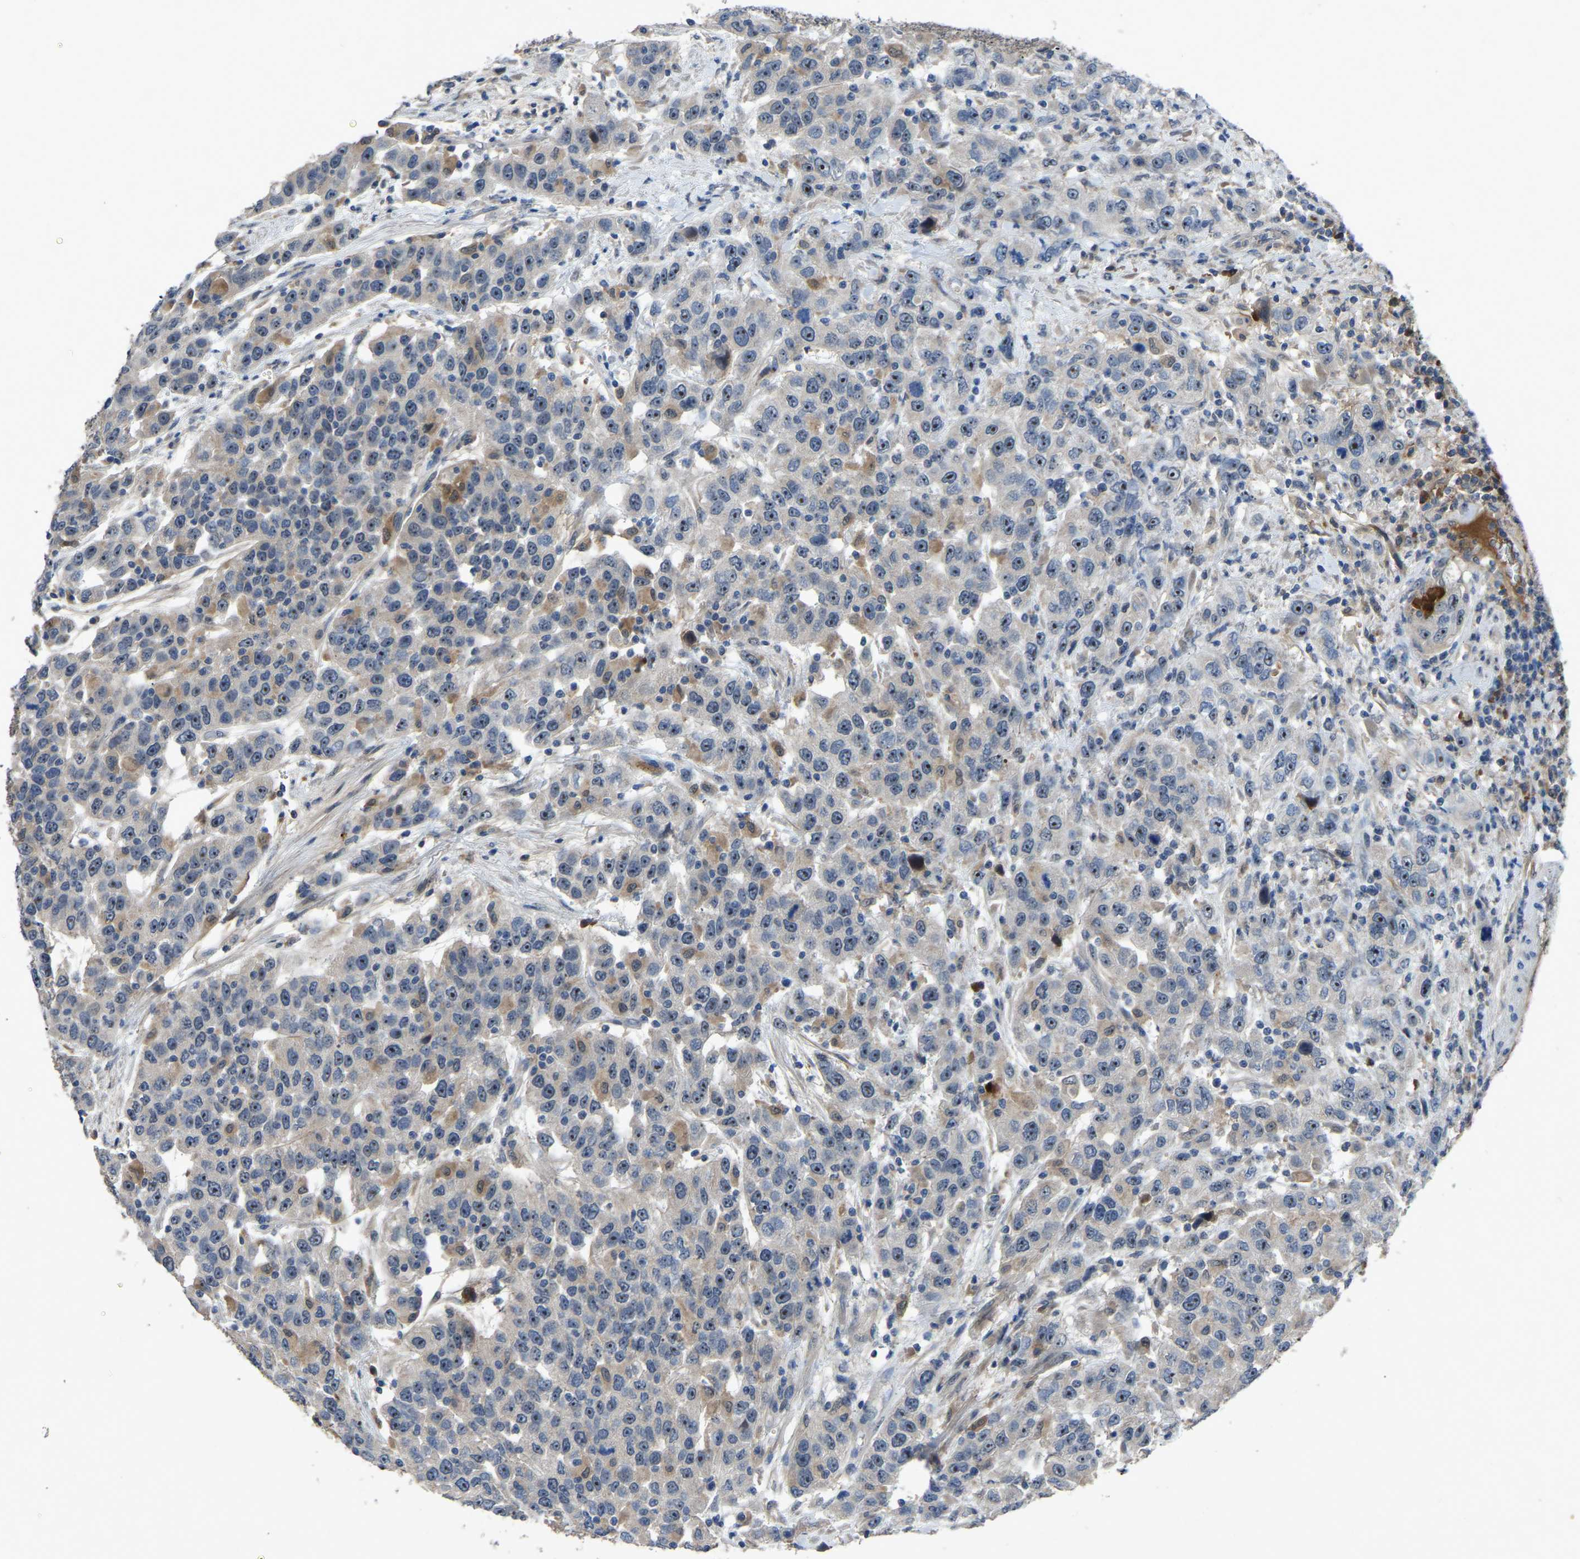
{"staining": {"intensity": "negative", "quantity": "none", "location": "none"}, "tissue": "urothelial cancer", "cell_type": "Tumor cells", "image_type": "cancer", "snomed": [{"axis": "morphology", "description": "Urothelial carcinoma, High grade"}, {"axis": "topography", "description": "Urinary bladder"}], "caption": "Immunohistochemistry of human high-grade urothelial carcinoma reveals no staining in tumor cells. Nuclei are stained in blue.", "gene": "FHIT", "patient": {"sex": "female", "age": 80}}